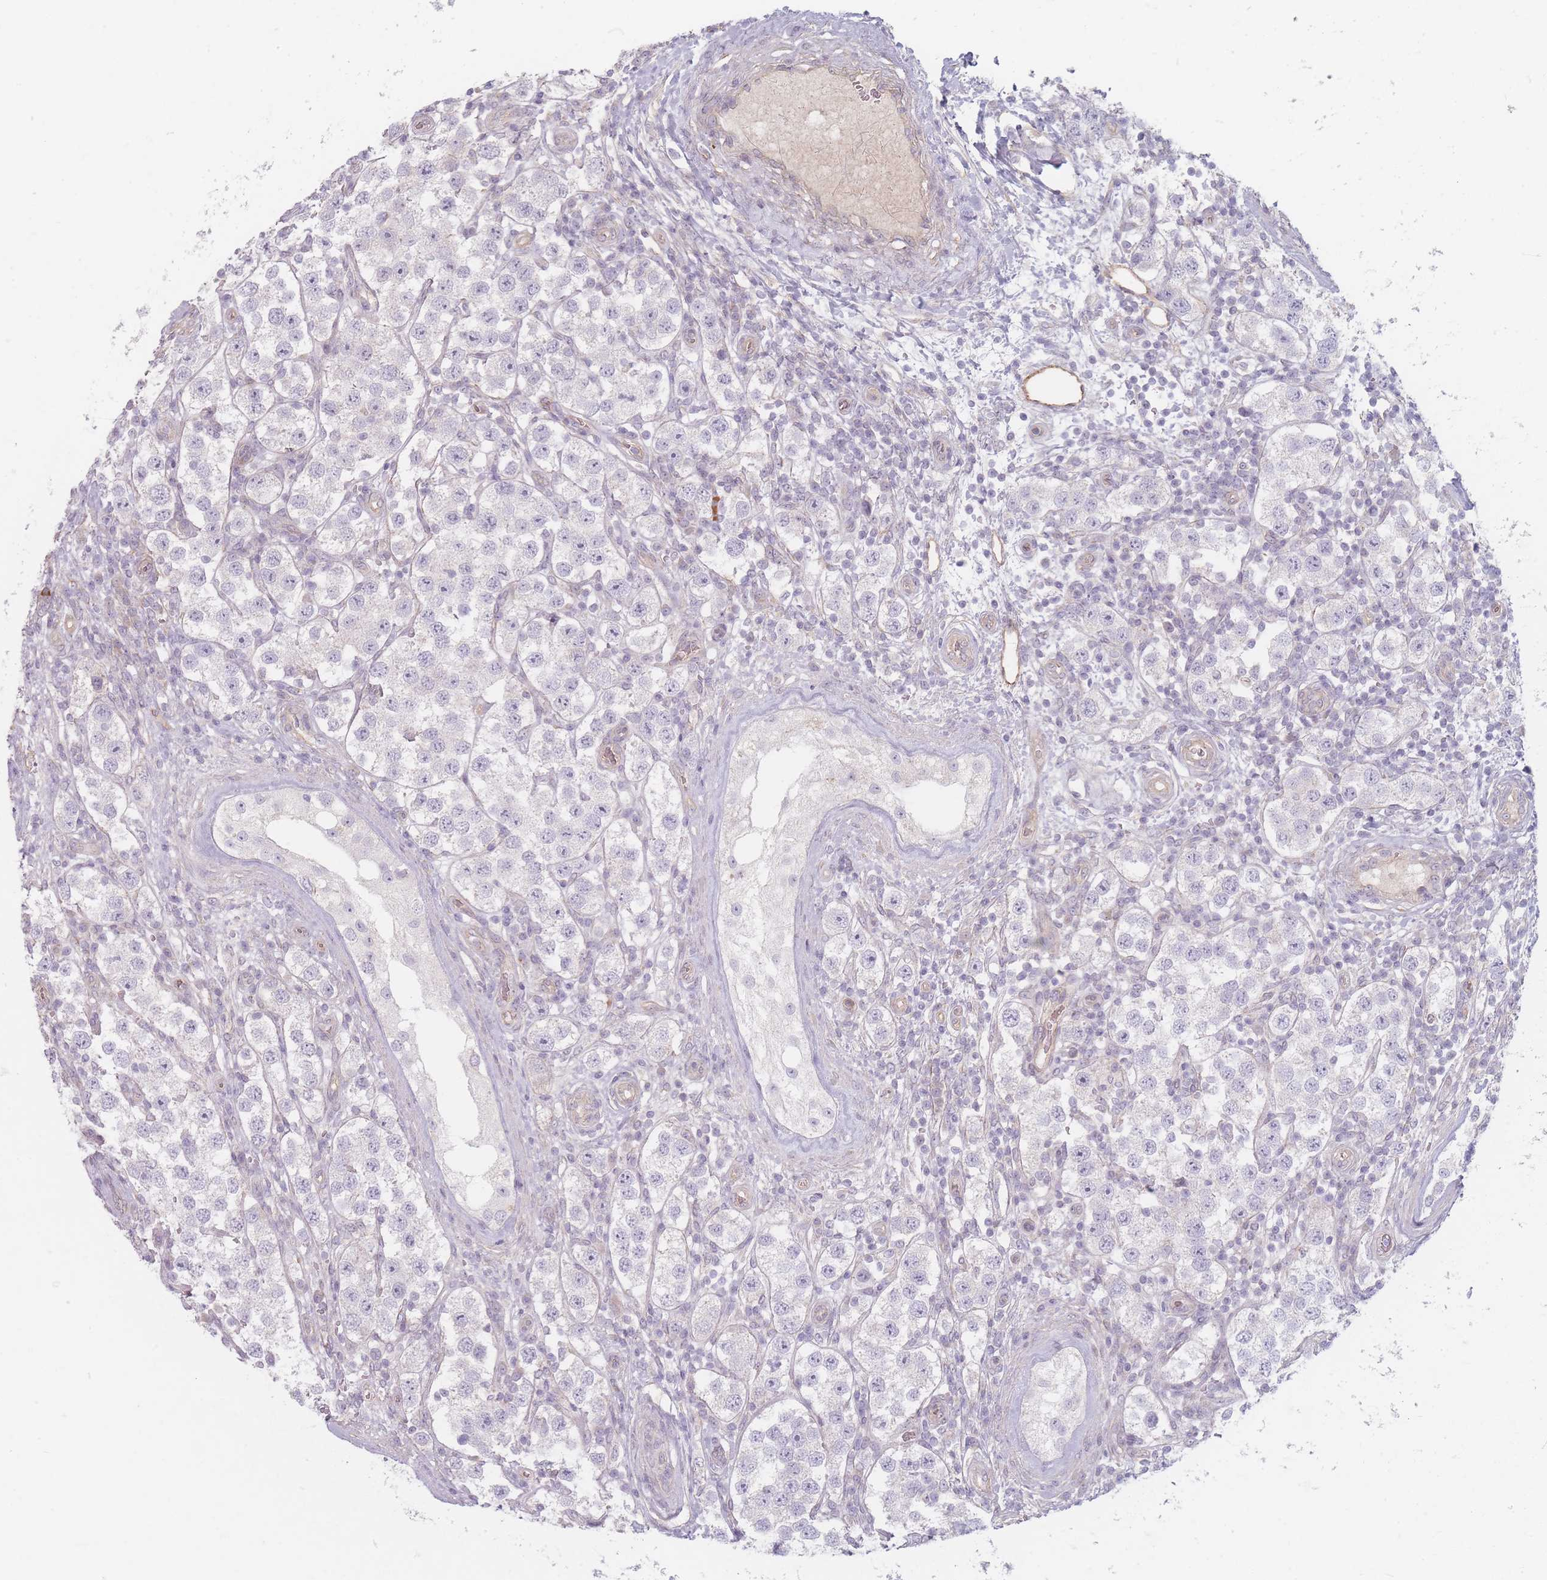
{"staining": {"intensity": "negative", "quantity": "none", "location": "none"}, "tissue": "testis cancer", "cell_type": "Tumor cells", "image_type": "cancer", "snomed": [{"axis": "morphology", "description": "Seminoma, NOS"}, {"axis": "topography", "description": "Testis"}], "caption": "This image is of testis cancer (seminoma) stained with immunohistochemistry (IHC) to label a protein in brown with the nuclei are counter-stained blue. There is no expression in tumor cells.", "gene": "CHCHD7", "patient": {"sex": "male", "age": 37}}